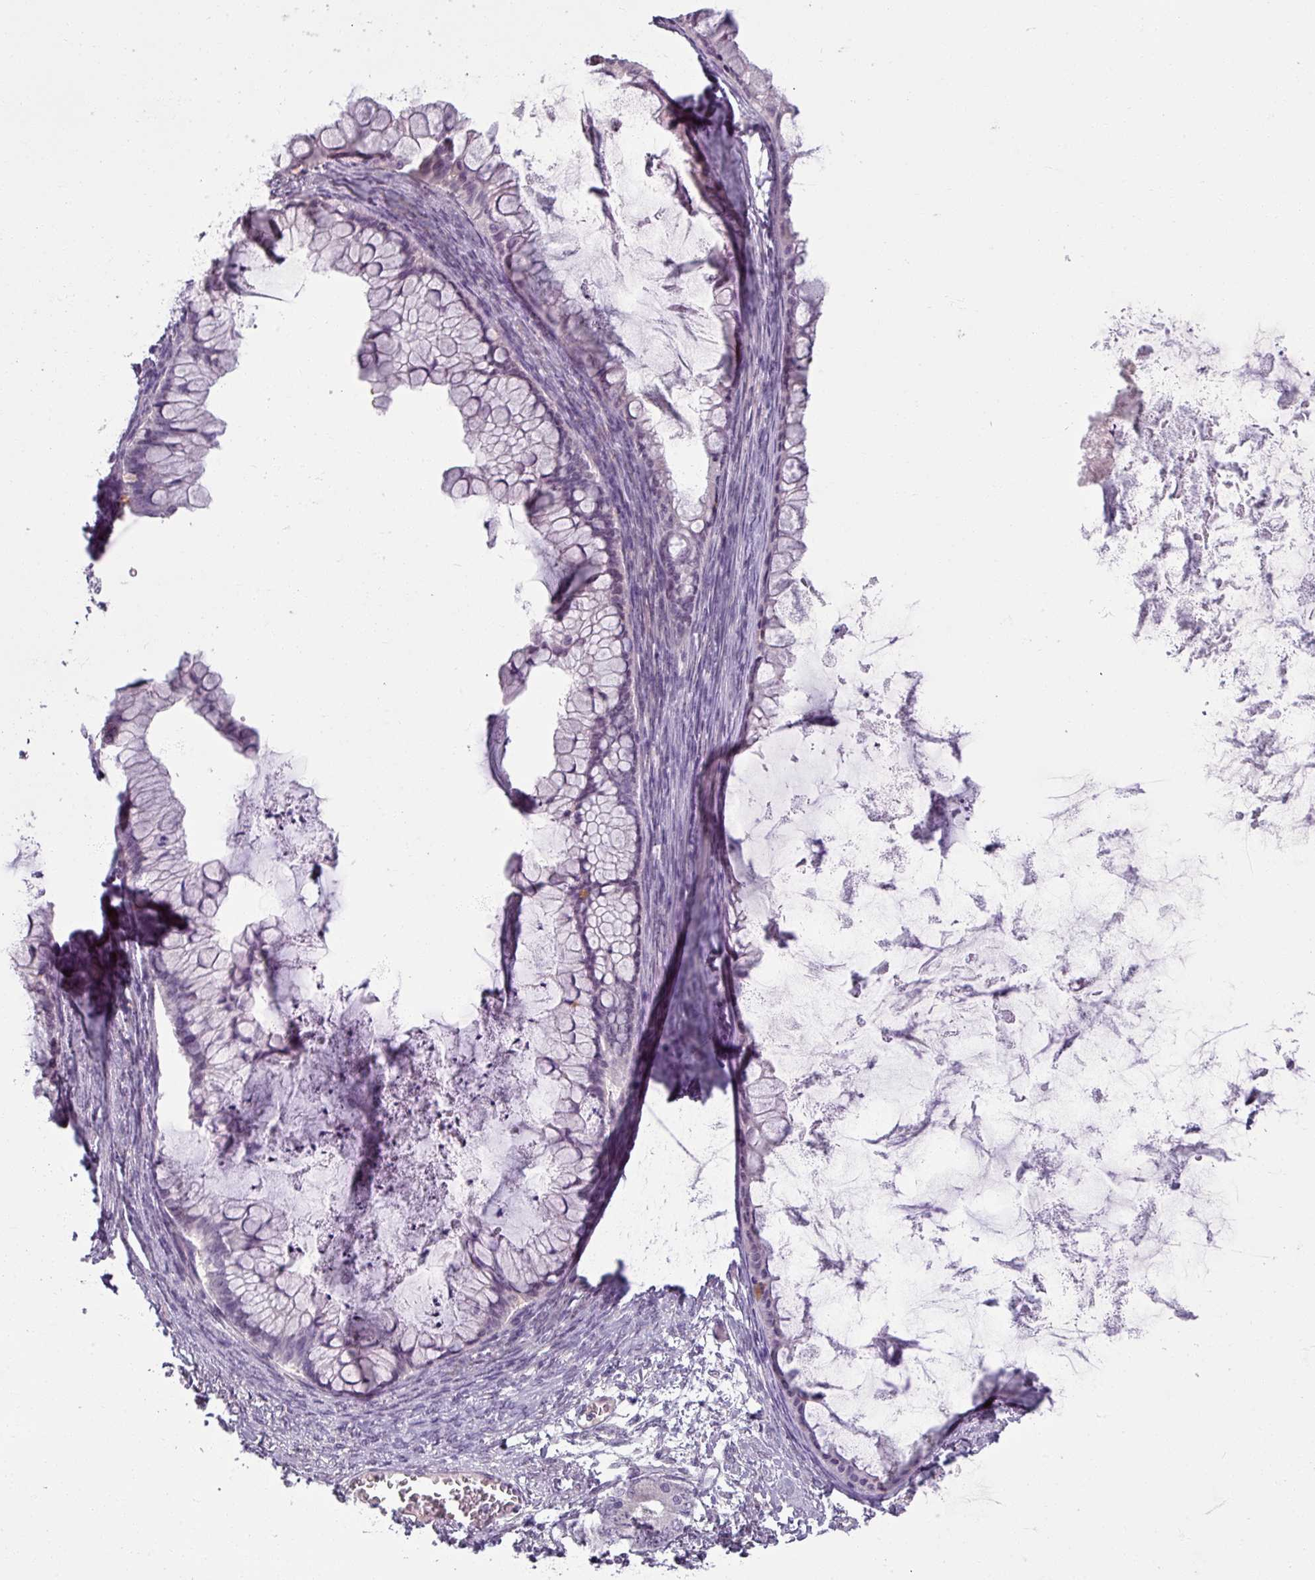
{"staining": {"intensity": "weak", "quantity": "<25%", "location": "nuclear"}, "tissue": "ovarian cancer", "cell_type": "Tumor cells", "image_type": "cancer", "snomed": [{"axis": "morphology", "description": "Cystadenocarcinoma, mucinous, NOS"}, {"axis": "topography", "description": "Ovary"}], "caption": "Immunohistochemistry histopathology image of neoplastic tissue: ovarian cancer (mucinous cystadenocarcinoma) stained with DAB (3,3'-diaminobenzidine) shows no significant protein staining in tumor cells.", "gene": "UVSSA", "patient": {"sex": "female", "age": 35}}